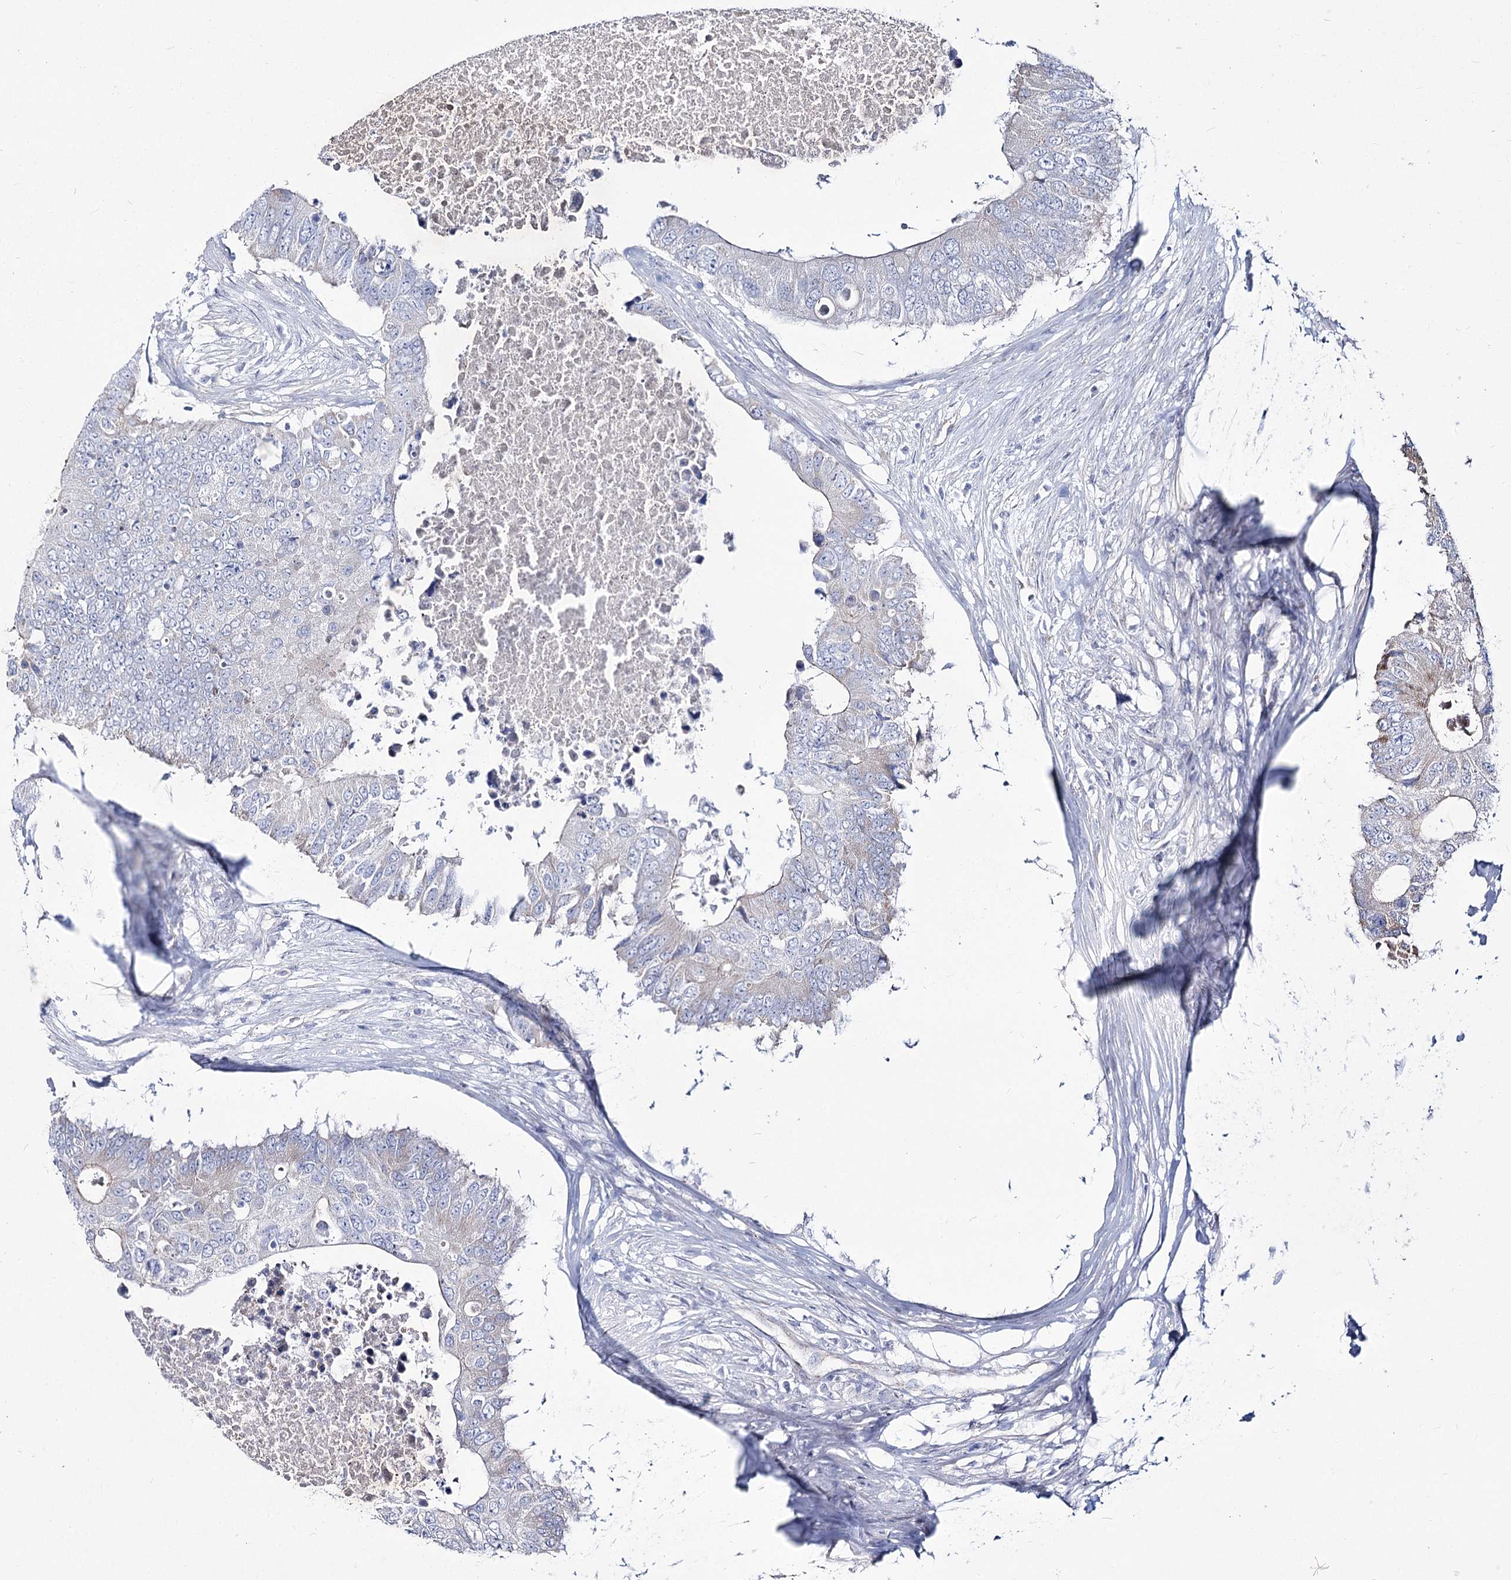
{"staining": {"intensity": "negative", "quantity": "none", "location": "none"}, "tissue": "colorectal cancer", "cell_type": "Tumor cells", "image_type": "cancer", "snomed": [{"axis": "morphology", "description": "Adenocarcinoma, NOS"}, {"axis": "topography", "description": "Colon"}], "caption": "There is no significant staining in tumor cells of colorectal cancer (adenocarcinoma).", "gene": "ME3", "patient": {"sex": "male", "age": 71}}